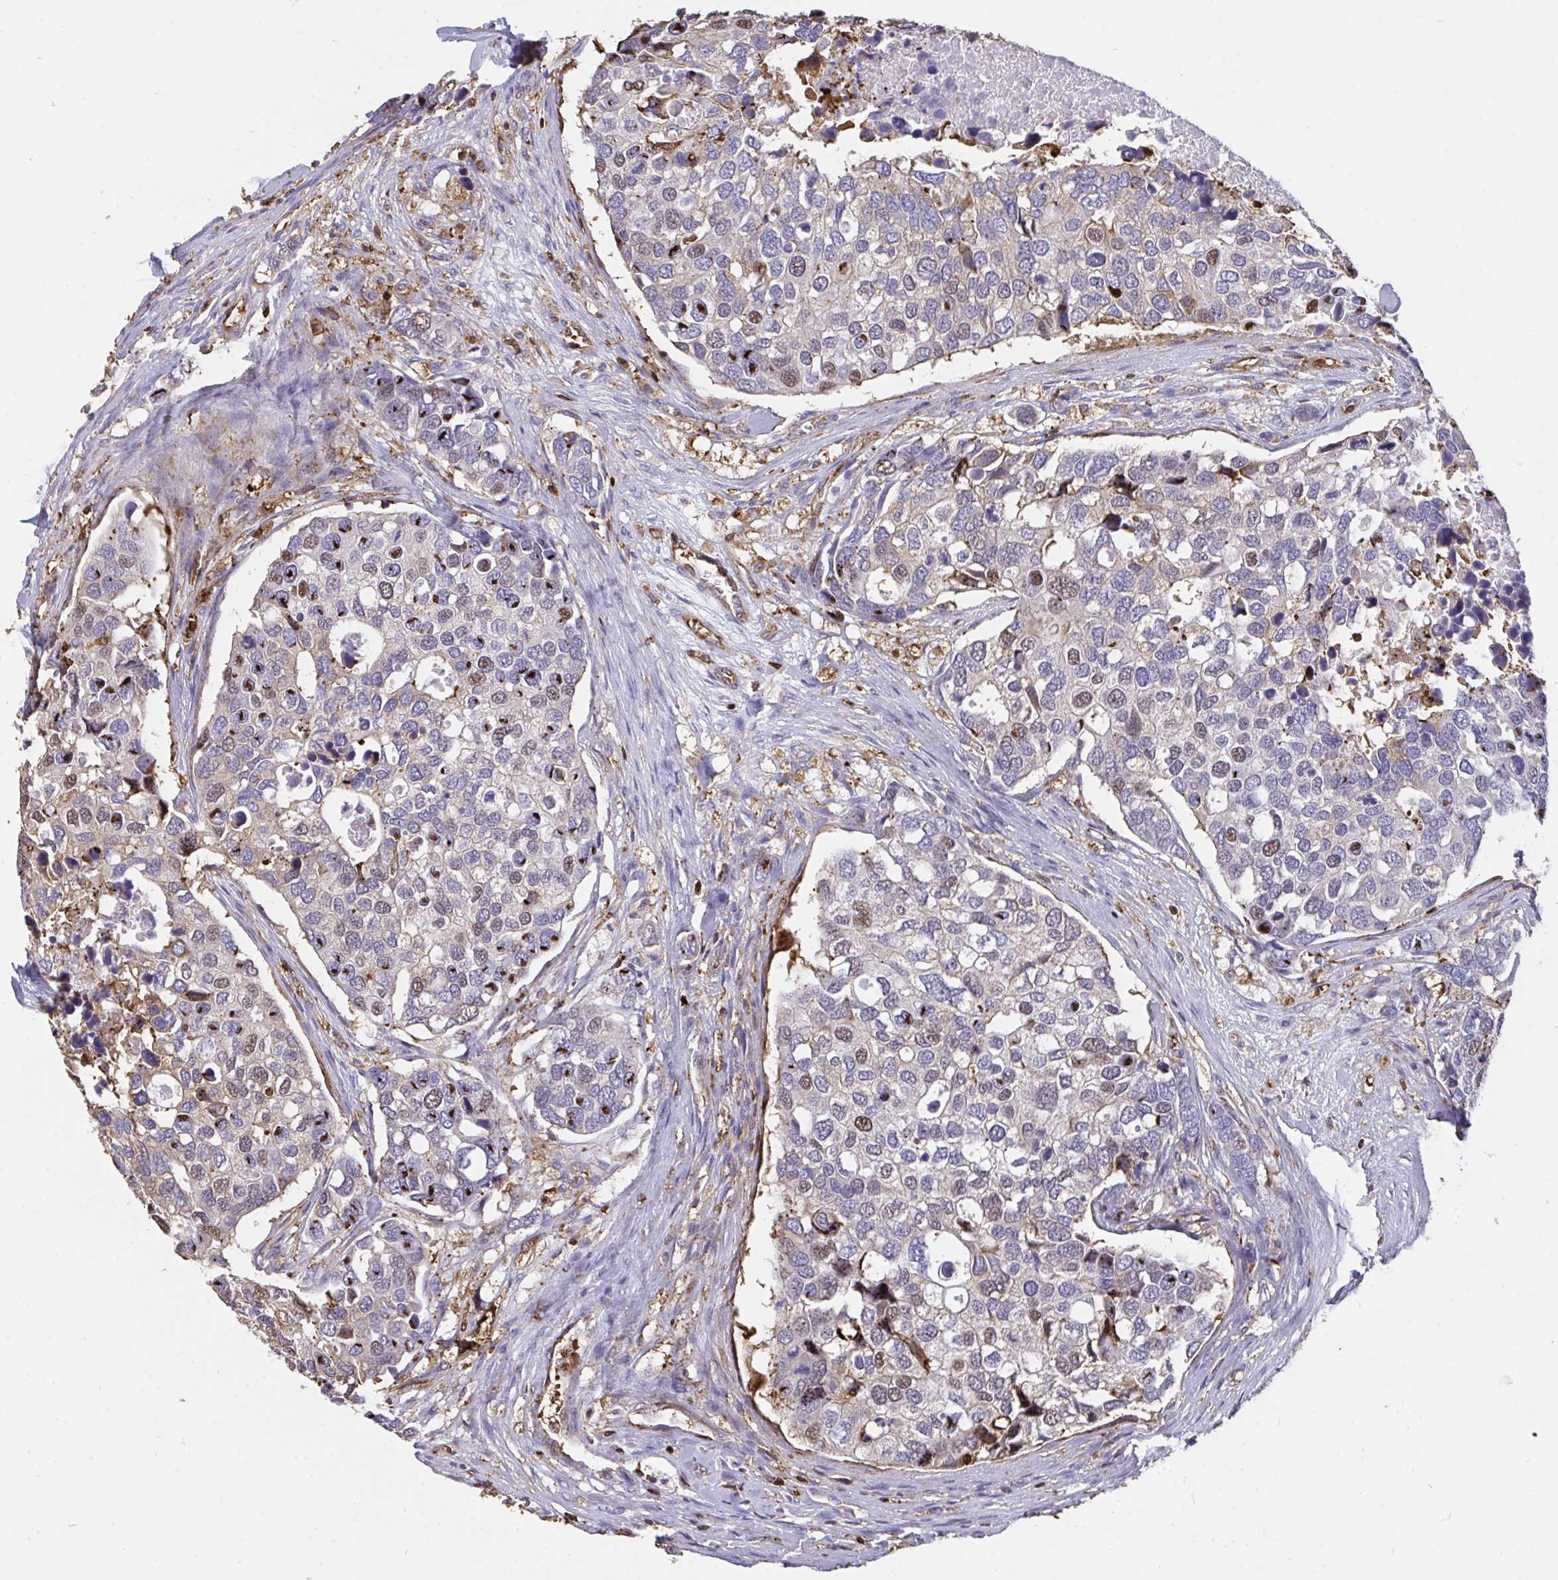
{"staining": {"intensity": "moderate", "quantity": "<25%", "location": "nuclear"}, "tissue": "breast cancer", "cell_type": "Tumor cells", "image_type": "cancer", "snomed": [{"axis": "morphology", "description": "Duct carcinoma"}, {"axis": "topography", "description": "Breast"}], "caption": "Protein staining by immunohistochemistry reveals moderate nuclear expression in approximately <25% of tumor cells in infiltrating ductal carcinoma (breast).", "gene": "CFL1", "patient": {"sex": "female", "age": 83}}